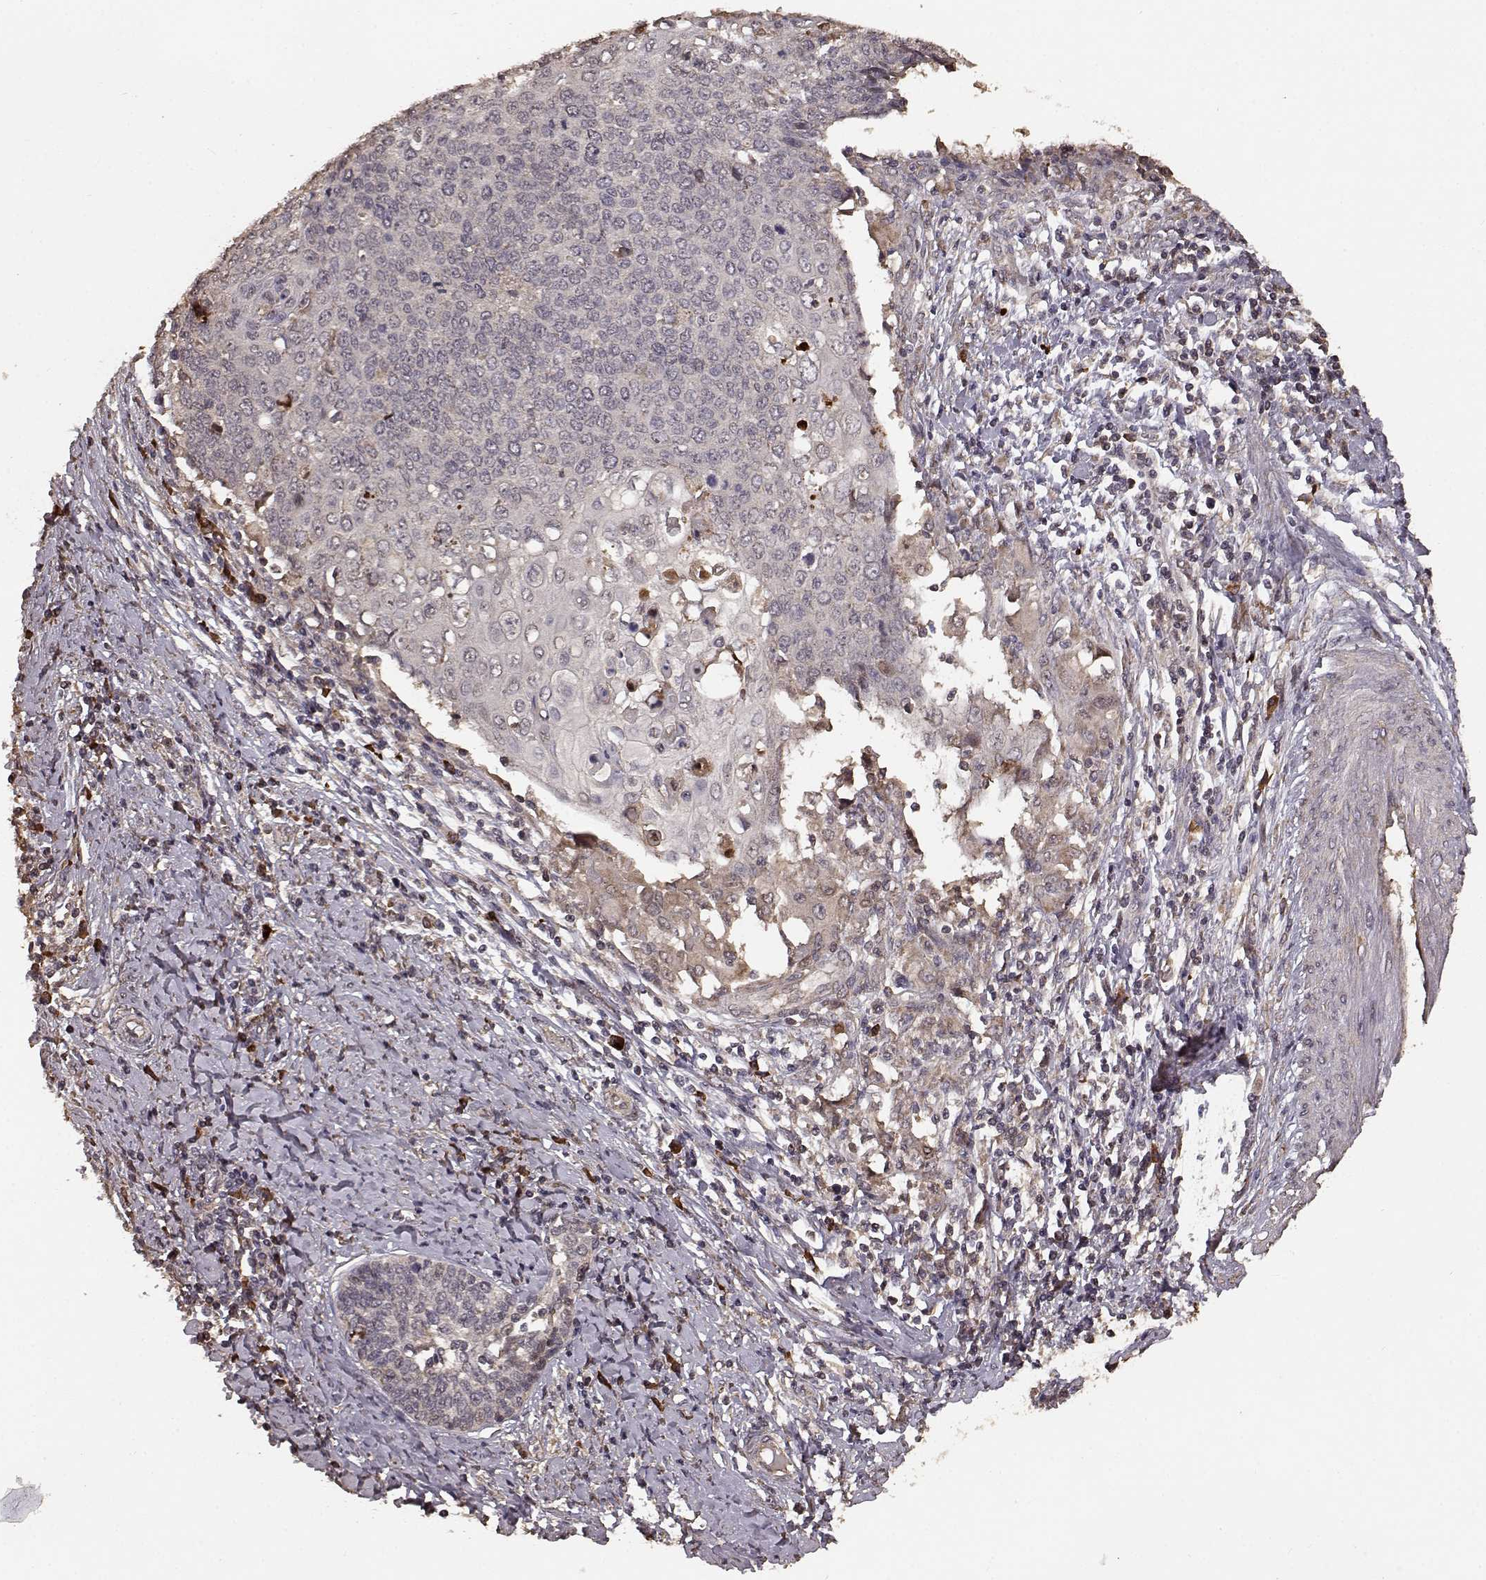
{"staining": {"intensity": "weak", "quantity": "25%-75%", "location": "cytoplasmic/membranous"}, "tissue": "cervical cancer", "cell_type": "Tumor cells", "image_type": "cancer", "snomed": [{"axis": "morphology", "description": "Squamous cell carcinoma, NOS"}, {"axis": "topography", "description": "Cervix"}], "caption": "A brown stain shows weak cytoplasmic/membranous expression of a protein in human cervical cancer (squamous cell carcinoma) tumor cells.", "gene": "USP15", "patient": {"sex": "female", "age": 39}}